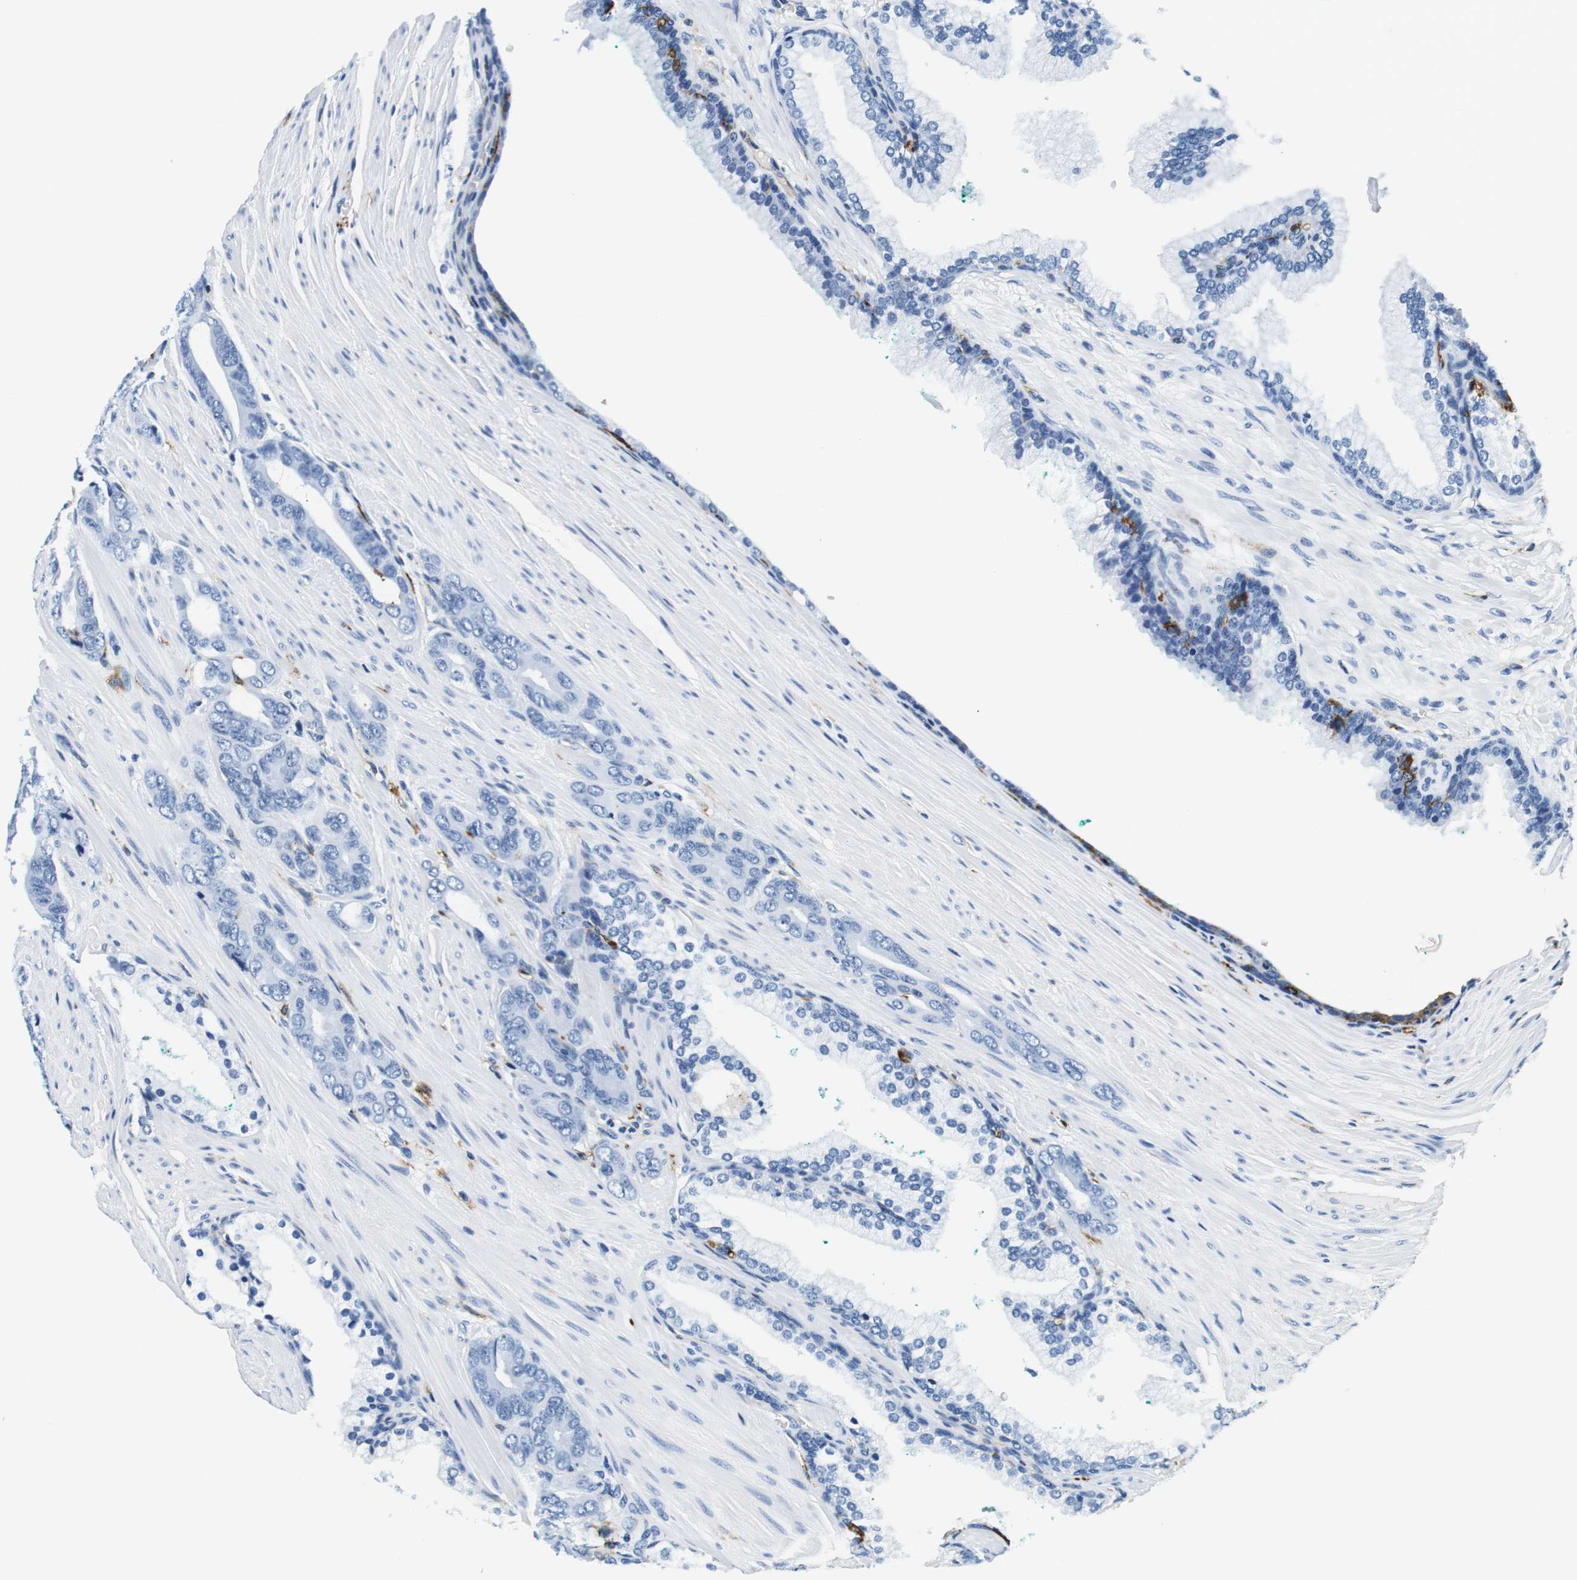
{"staining": {"intensity": "negative", "quantity": "none", "location": "none"}, "tissue": "prostate cancer", "cell_type": "Tumor cells", "image_type": "cancer", "snomed": [{"axis": "morphology", "description": "Adenocarcinoma, Low grade"}, {"axis": "topography", "description": "Prostate"}], "caption": "IHC micrograph of human prostate cancer stained for a protein (brown), which shows no staining in tumor cells.", "gene": "HLA-DRB1", "patient": {"sex": "male", "age": 63}}